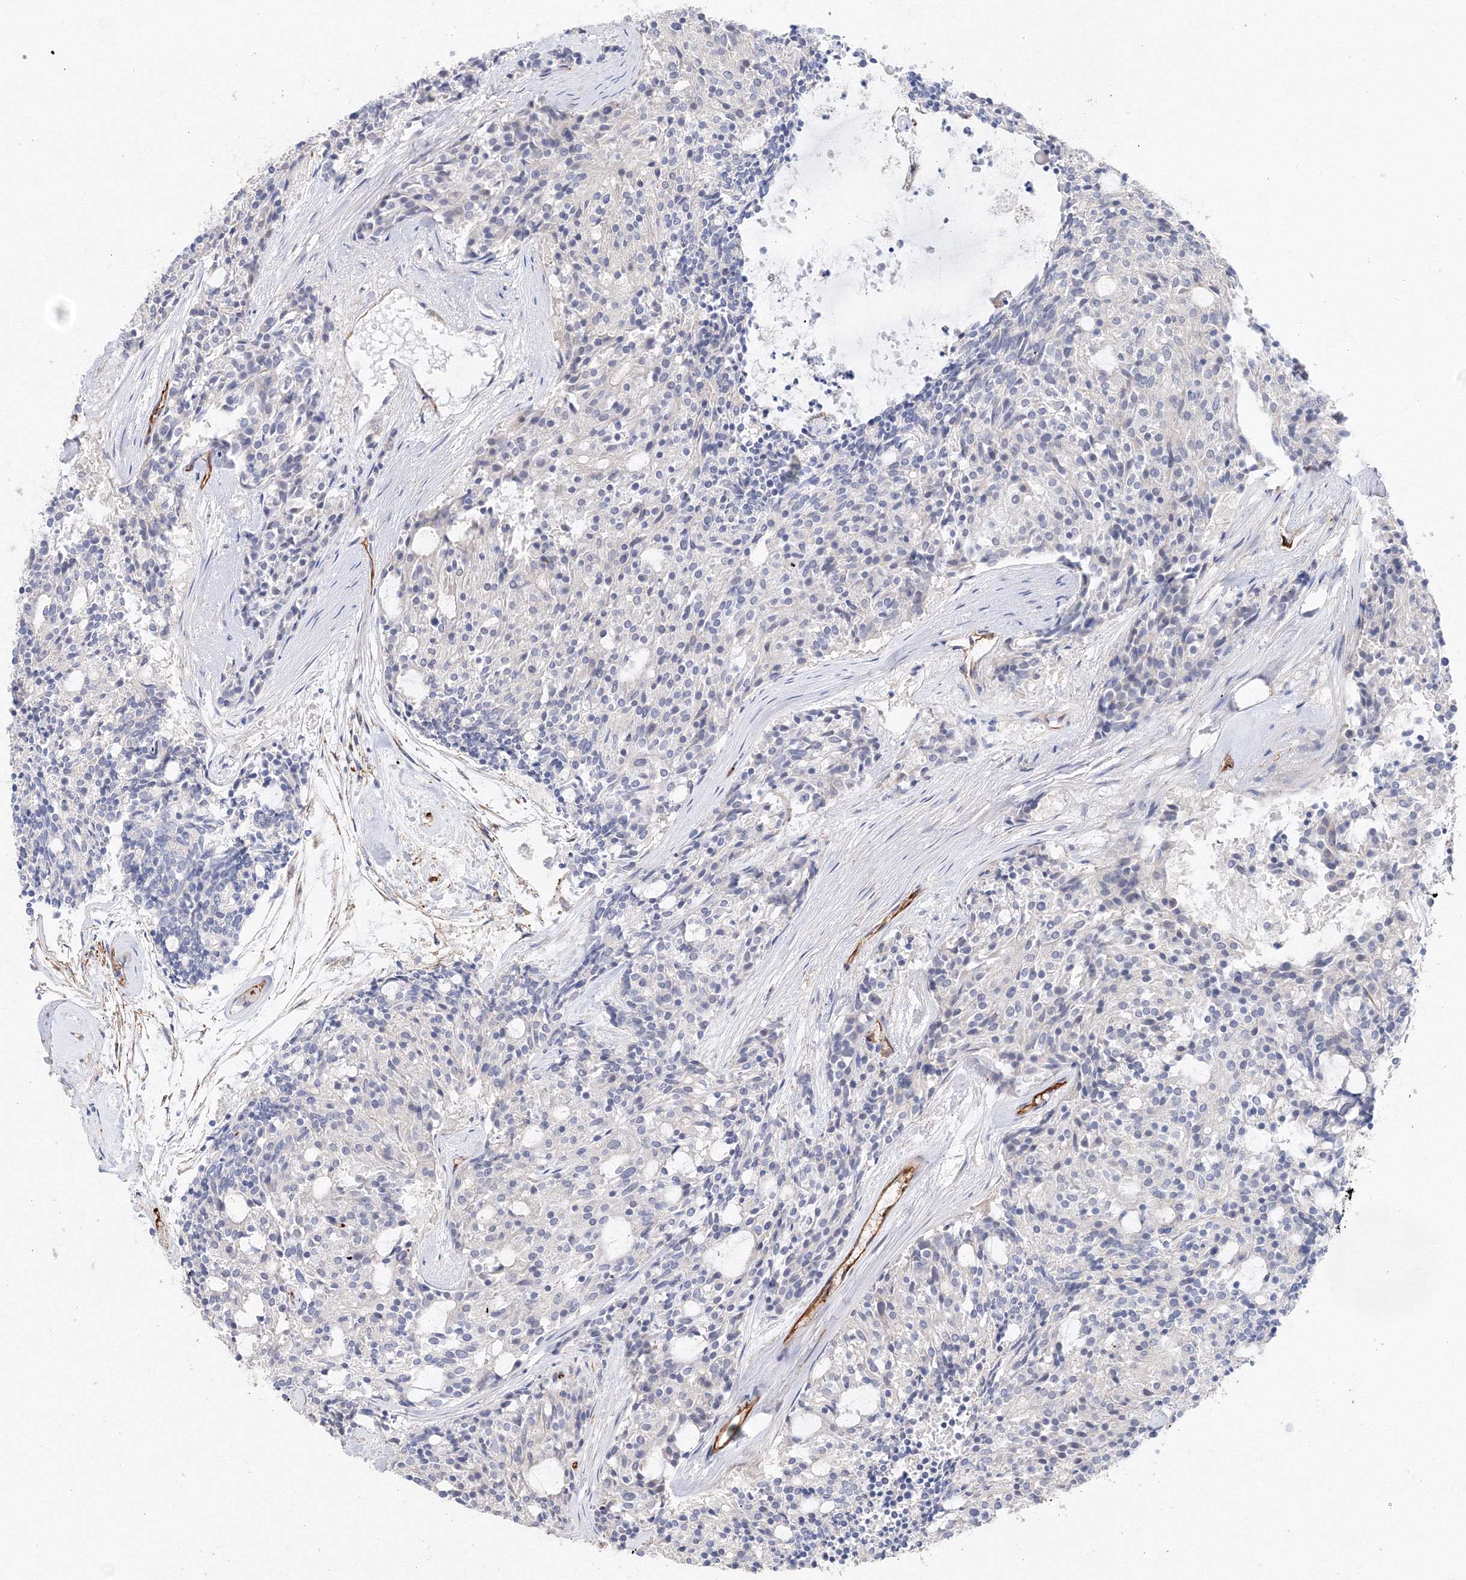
{"staining": {"intensity": "negative", "quantity": "none", "location": "none"}, "tissue": "carcinoid", "cell_type": "Tumor cells", "image_type": "cancer", "snomed": [{"axis": "morphology", "description": "Carcinoid, malignant, NOS"}, {"axis": "topography", "description": "Pancreas"}], "caption": "Immunohistochemistry image of neoplastic tissue: carcinoid (malignant) stained with DAB (3,3'-diaminobenzidine) shows no significant protein expression in tumor cells.", "gene": "DIS3L2", "patient": {"sex": "female", "age": 54}}